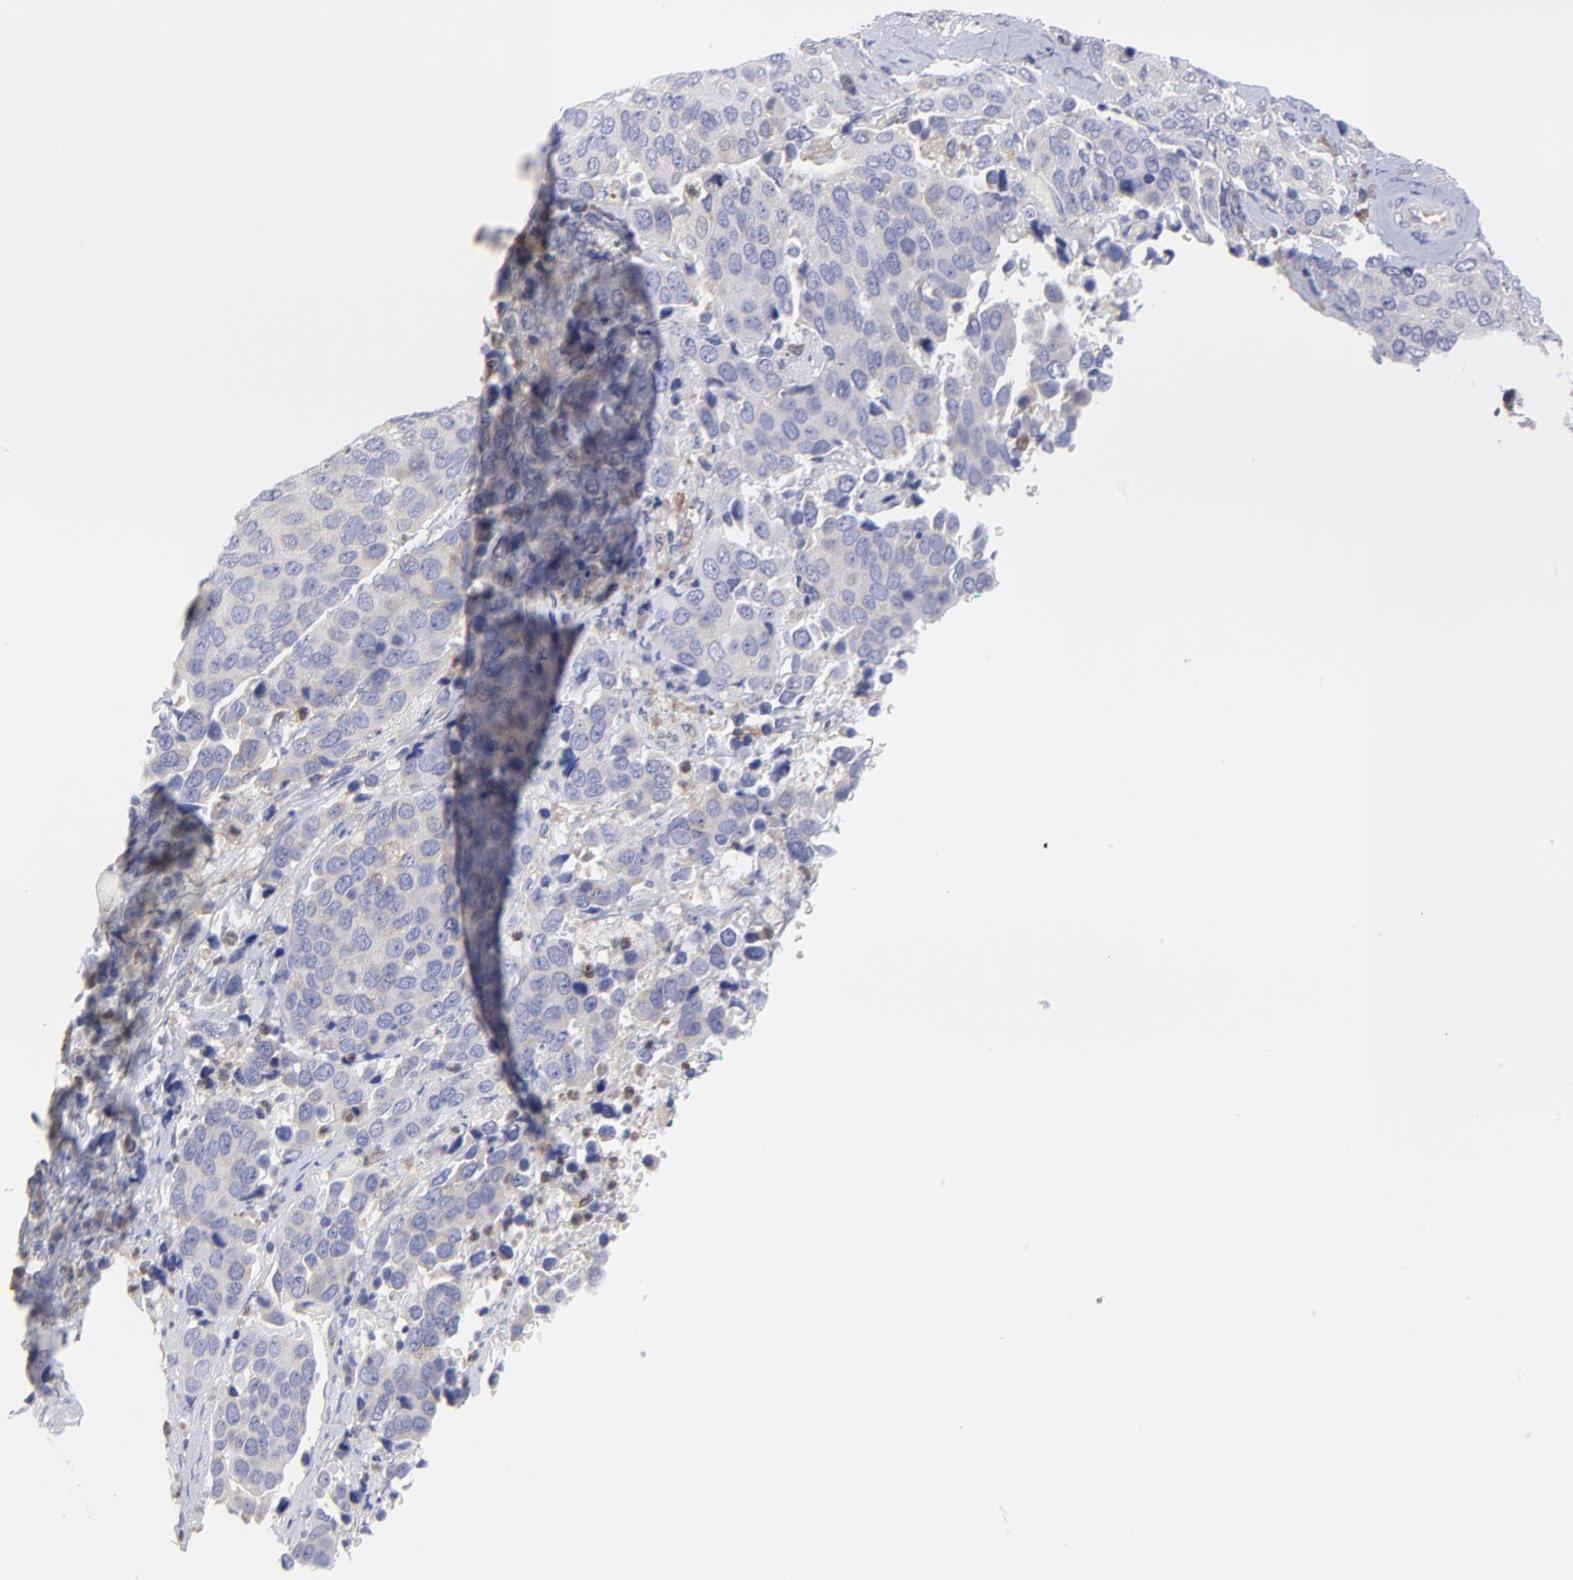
{"staining": {"intensity": "negative", "quantity": "none", "location": "none"}, "tissue": "cervical cancer", "cell_type": "Tumor cells", "image_type": "cancer", "snomed": [{"axis": "morphology", "description": "Squamous cell carcinoma, NOS"}, {"axis": "topography", "description": "Cervix"}], "caption": "IHC micrograph of human cervical squamous cell carcinoma stained for a protein (brown), which shows no staining in tumor cells.", "gene": "MOSPD2", "patient": {"sex": "female", "age": 54}}